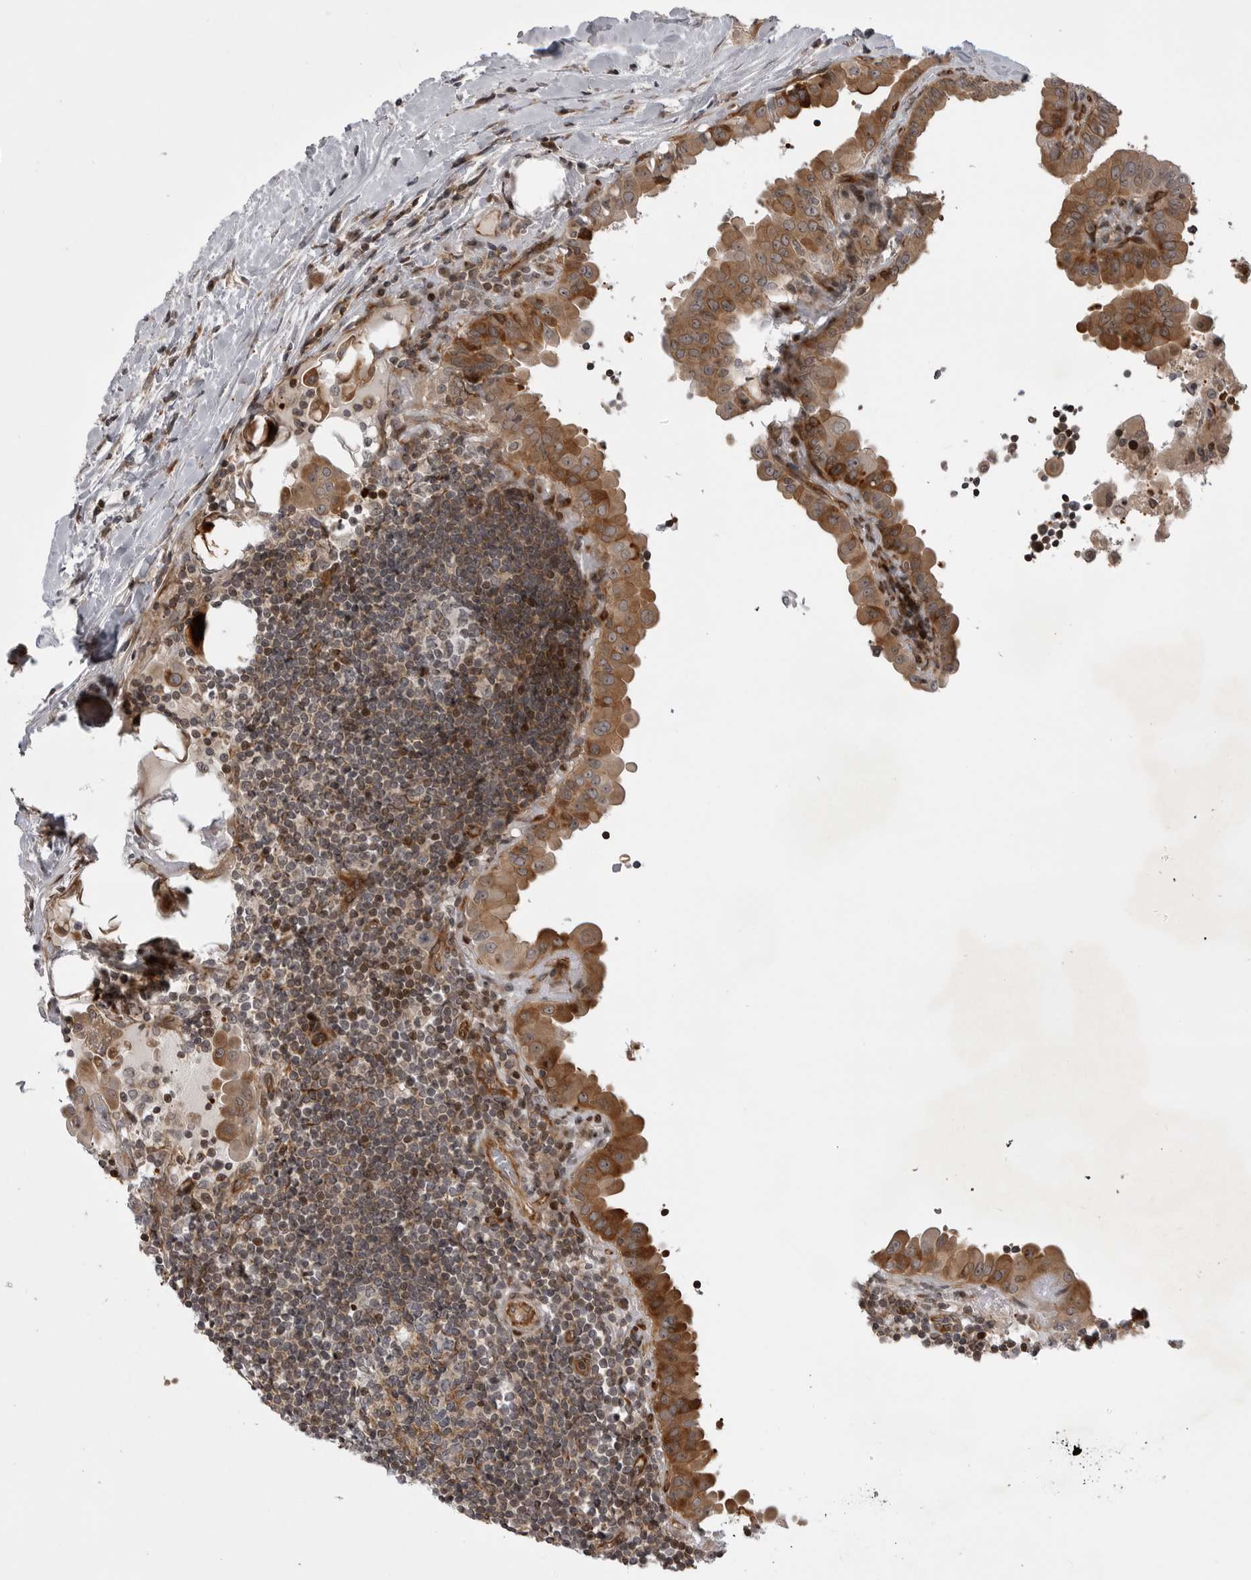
{"staining": {"intensity": "moderate", "quantity": ">75%", "location": "cytoplasmic/membranous"}, "tissue": "thyroid cancer", "cell_type": "Tumor cells", "image_type": "cancer", "snomed": [{"axis": "morphology", "description": "Papillary adenocarcinoma, NOS"}, {"axis": "topography", "description": "Thyroid gland"}], "caption": "An image of papillary adenocarcinoma (thyroid) stained for a protein reveals moderate cytoplasmic/membranous brown staining in tumor cells. The protein of interest is shown in brown color, while the nuclei are stained blue.", "gene": "ABL1", "patient": {"sex": "male", "age": 33}}